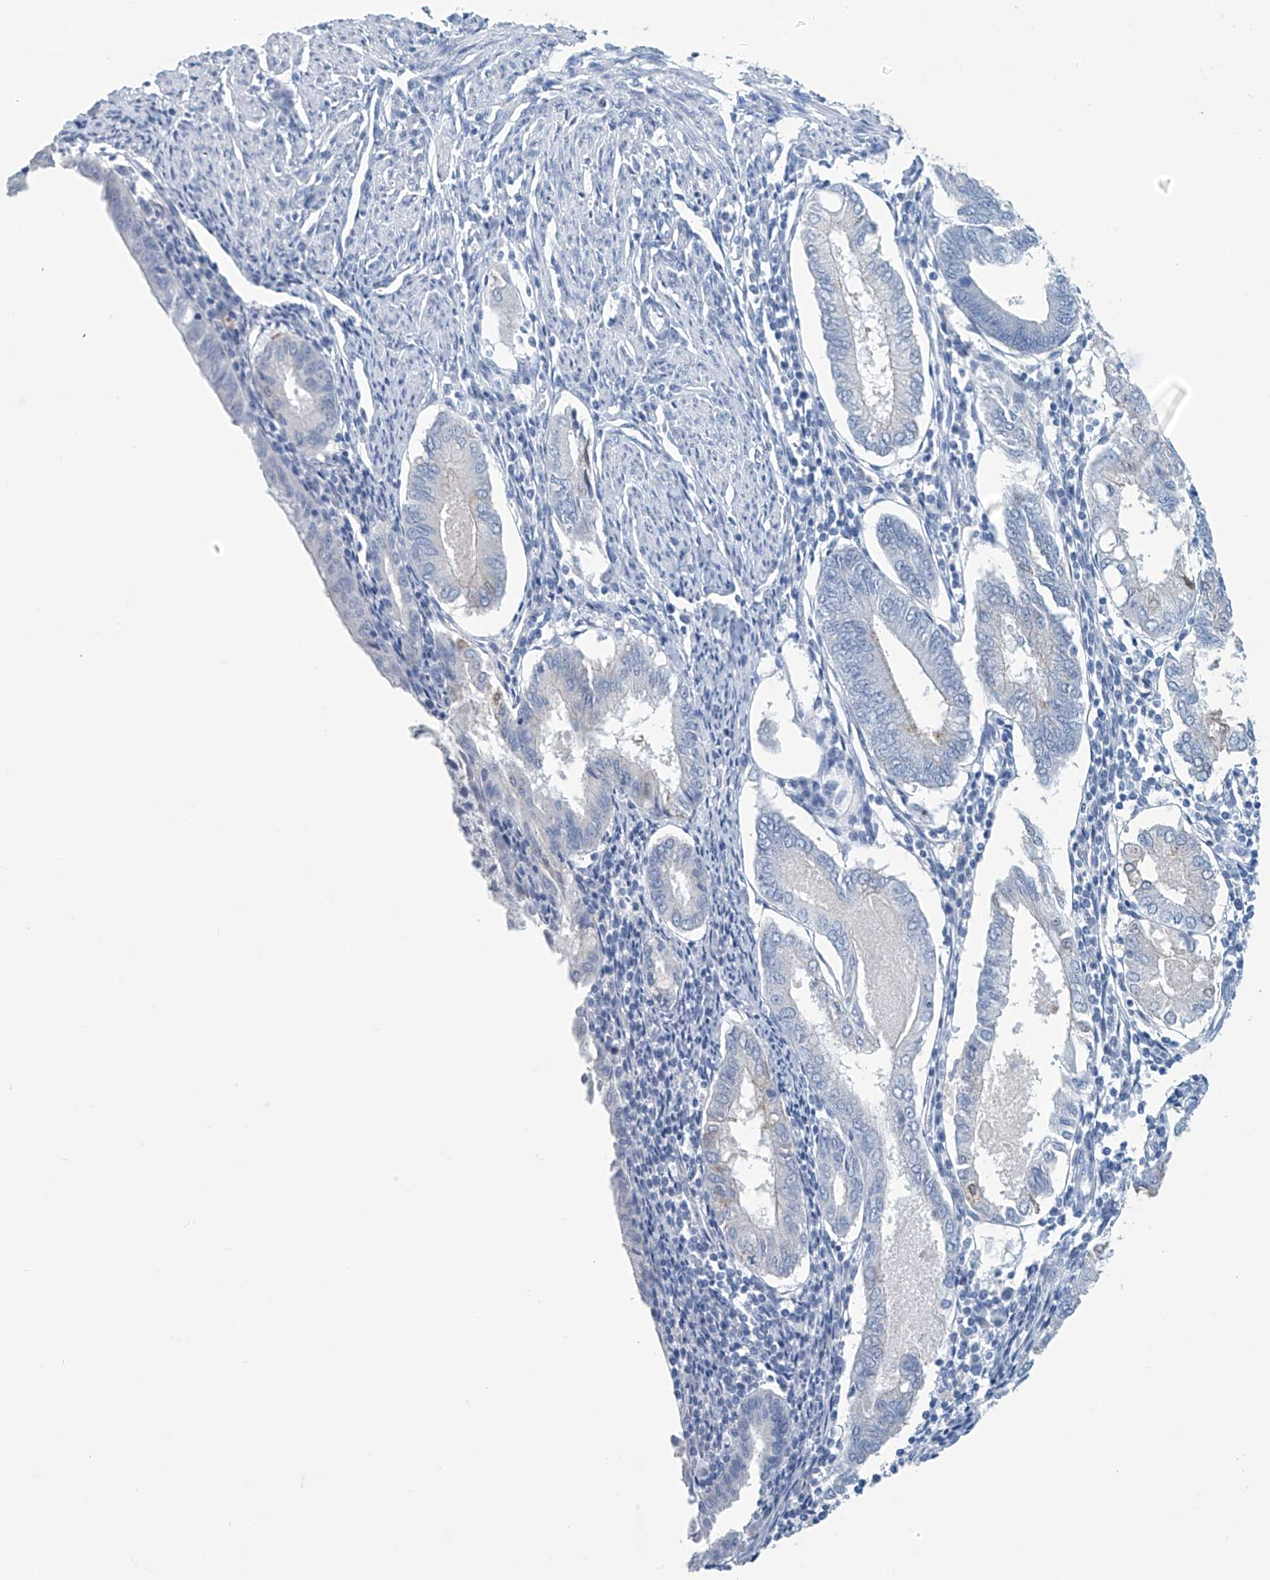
{"staining": {"intensity": "negative", "quantity": "none", "location": "none"}, "tissue": "endometrial cancer", "cell_type": "Tumor cells", "image_type": "cancer", "snomed": [{"axis": "morphology", "description": "Adenocarcinoma, NOS"}, {"axis": "topography", "description": "Endometrium"}], "caption": "An immunohistochemistry image of adenocarcinoma (endometrial) is shown. There is no staining in tumor cells of adenocarcinoma (endometrial).", "gene": "DSP", "patient": {"sex": "female", "age": 86}}